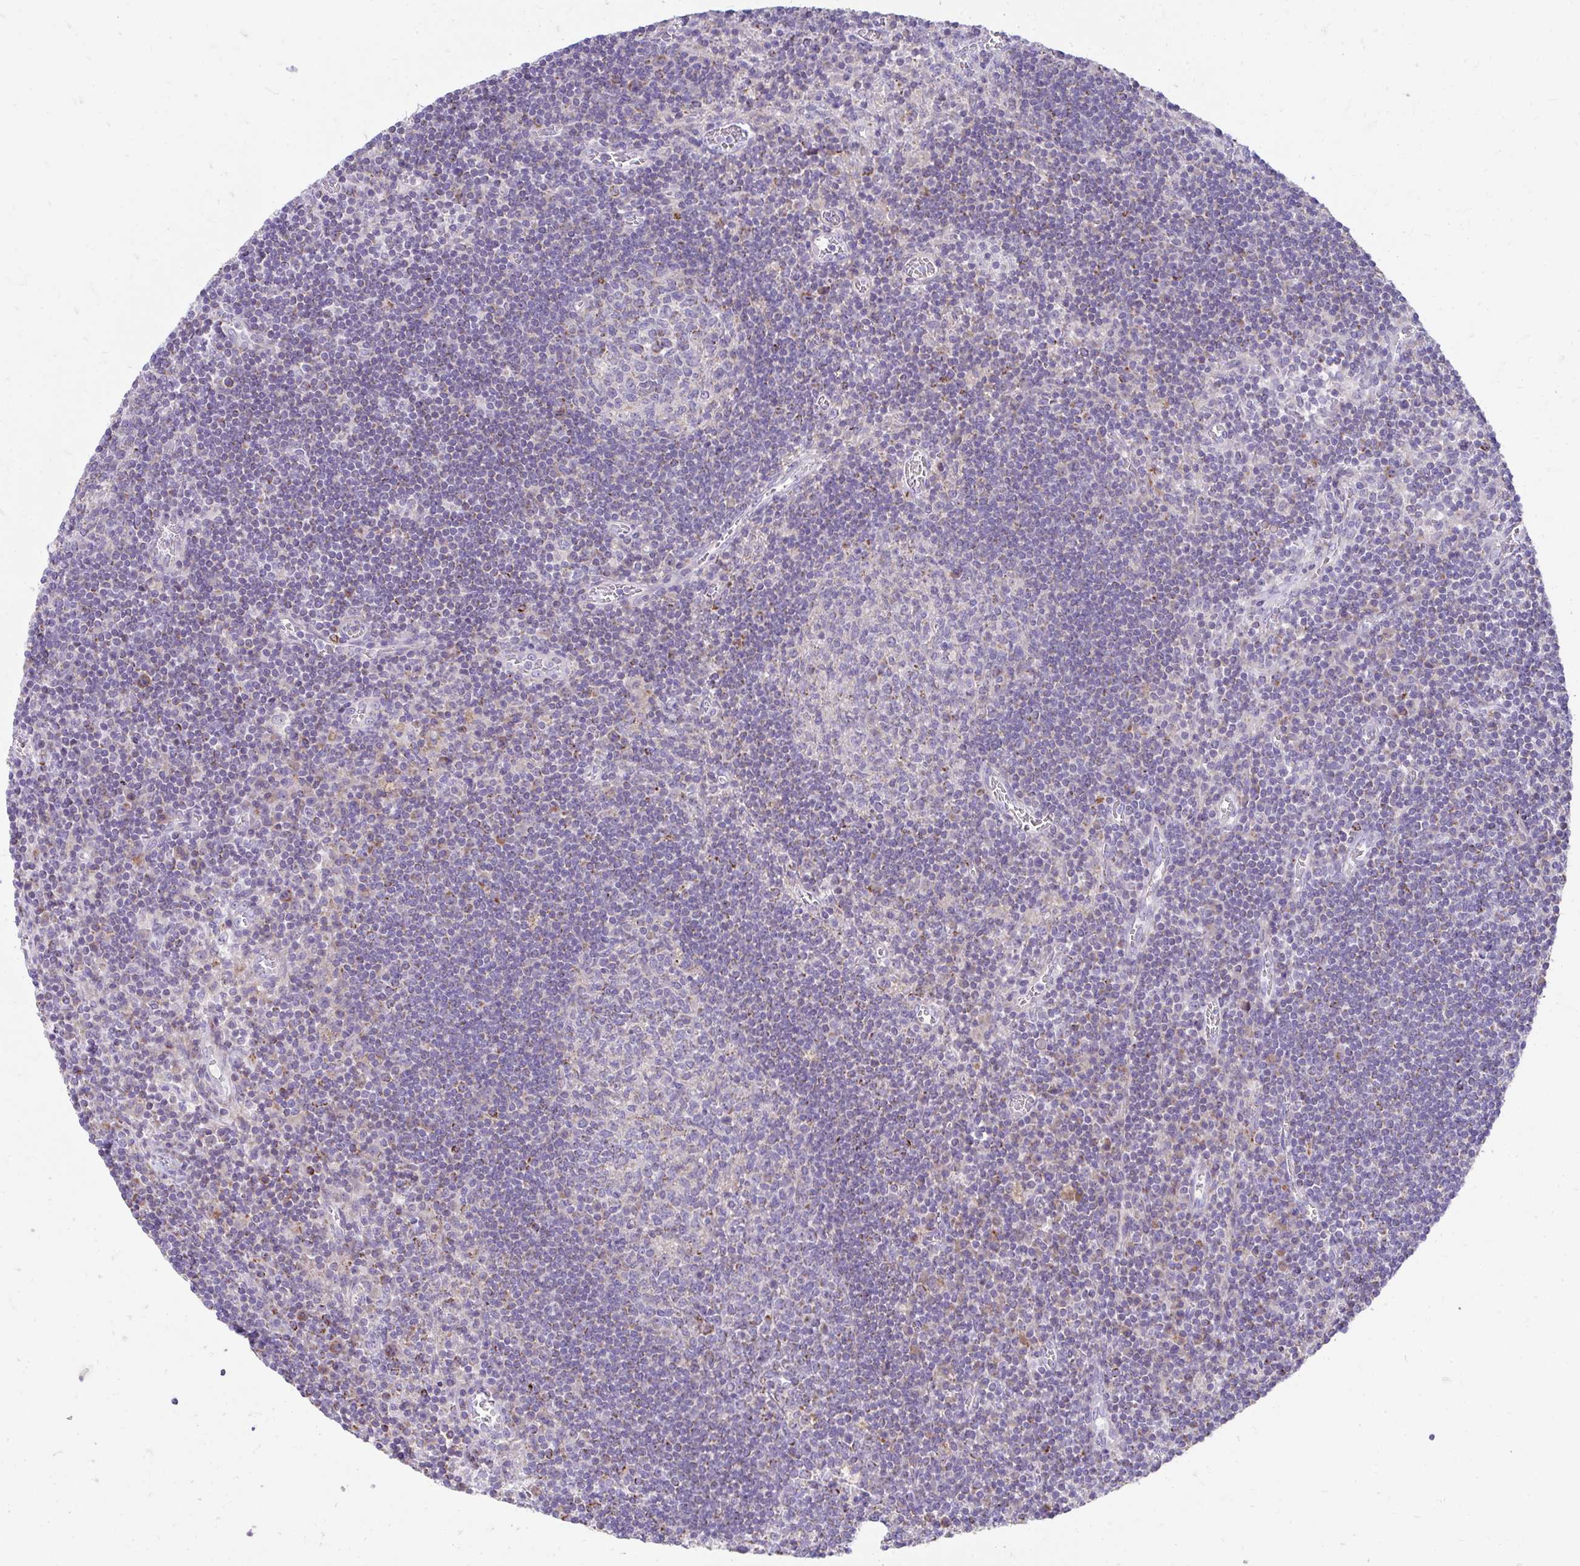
{"staining": {"intensity": "negative", "quantity": "none", "location": "none"}, "tissue": "lymph node", "cell_type": "Germinal center cells", "image_type": "normal", "snomed": [{"axis": "morphology", "description": "Normal tissue, NOS"}, {"axis": "topography", "description": "Lymph node"}], "caption": "This is a photomicrograph of IHC staining of benign lymph node, which shows no staining in germinal center cells.", "gene": "PRRG3", "patient": {"sex": "male", "age": 67}}